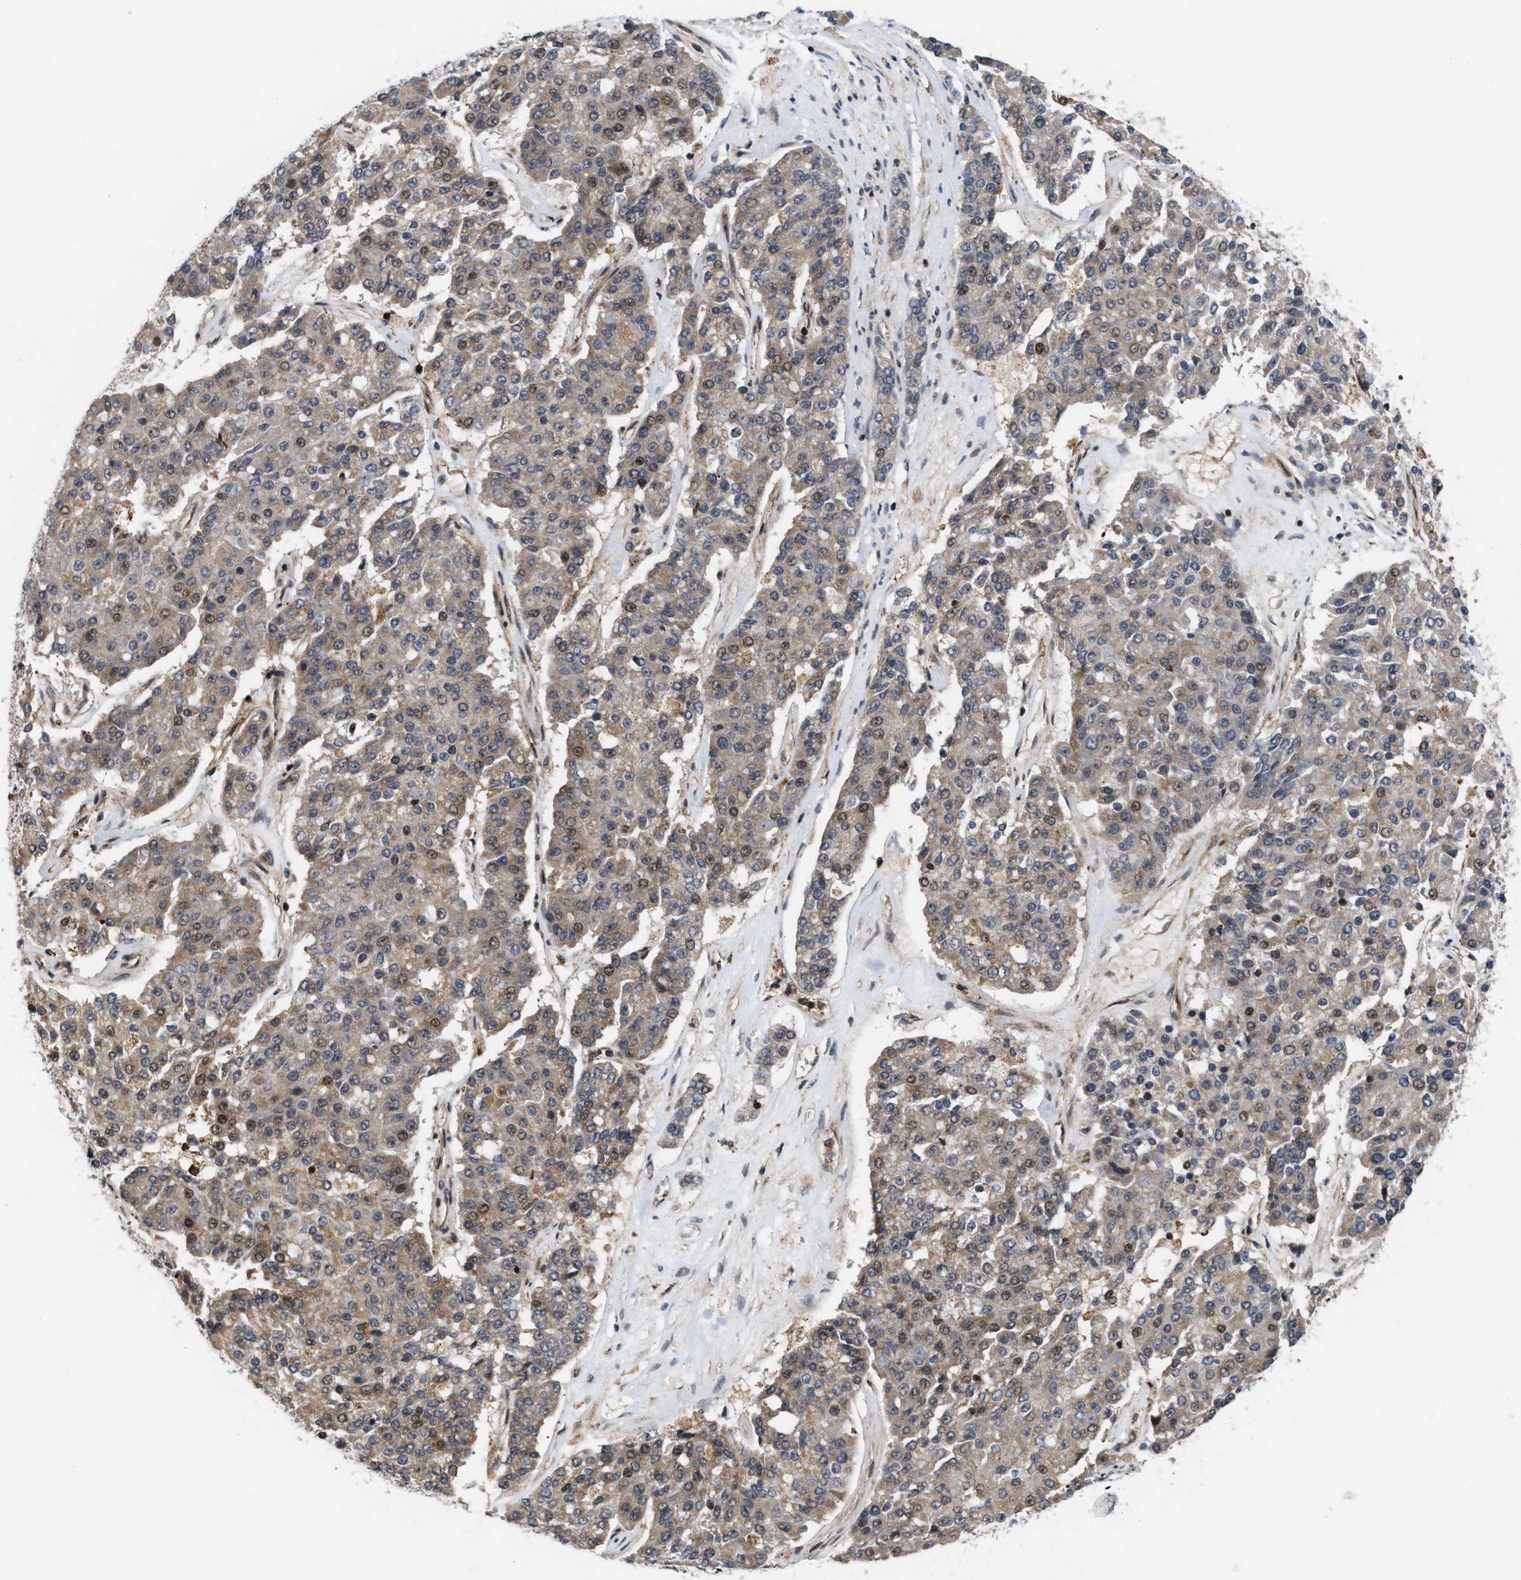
{"staining": {"intensity": "weak", "quantity": ">75%", "location": "cytoplasmic/membranous,nuclear"}, "tissue": "pancreatic cancer", "cell_type": "Tumor cells", "image_type": "cancer", "snomed": [{"axis": "morphology", "description": "Adenocarcinoma, NOS"}, {"axis": "topography", "description": "Pancreas"}], "caption": "High-power microscopy captured an immunohistochemistry image of pancreatic cancer, revealing weak cytoplasmic/membranous and nuclear staining in about >75% of tumor cells.", "gene": "STAU2", "patient": {"sex": "male", "age": 50}}